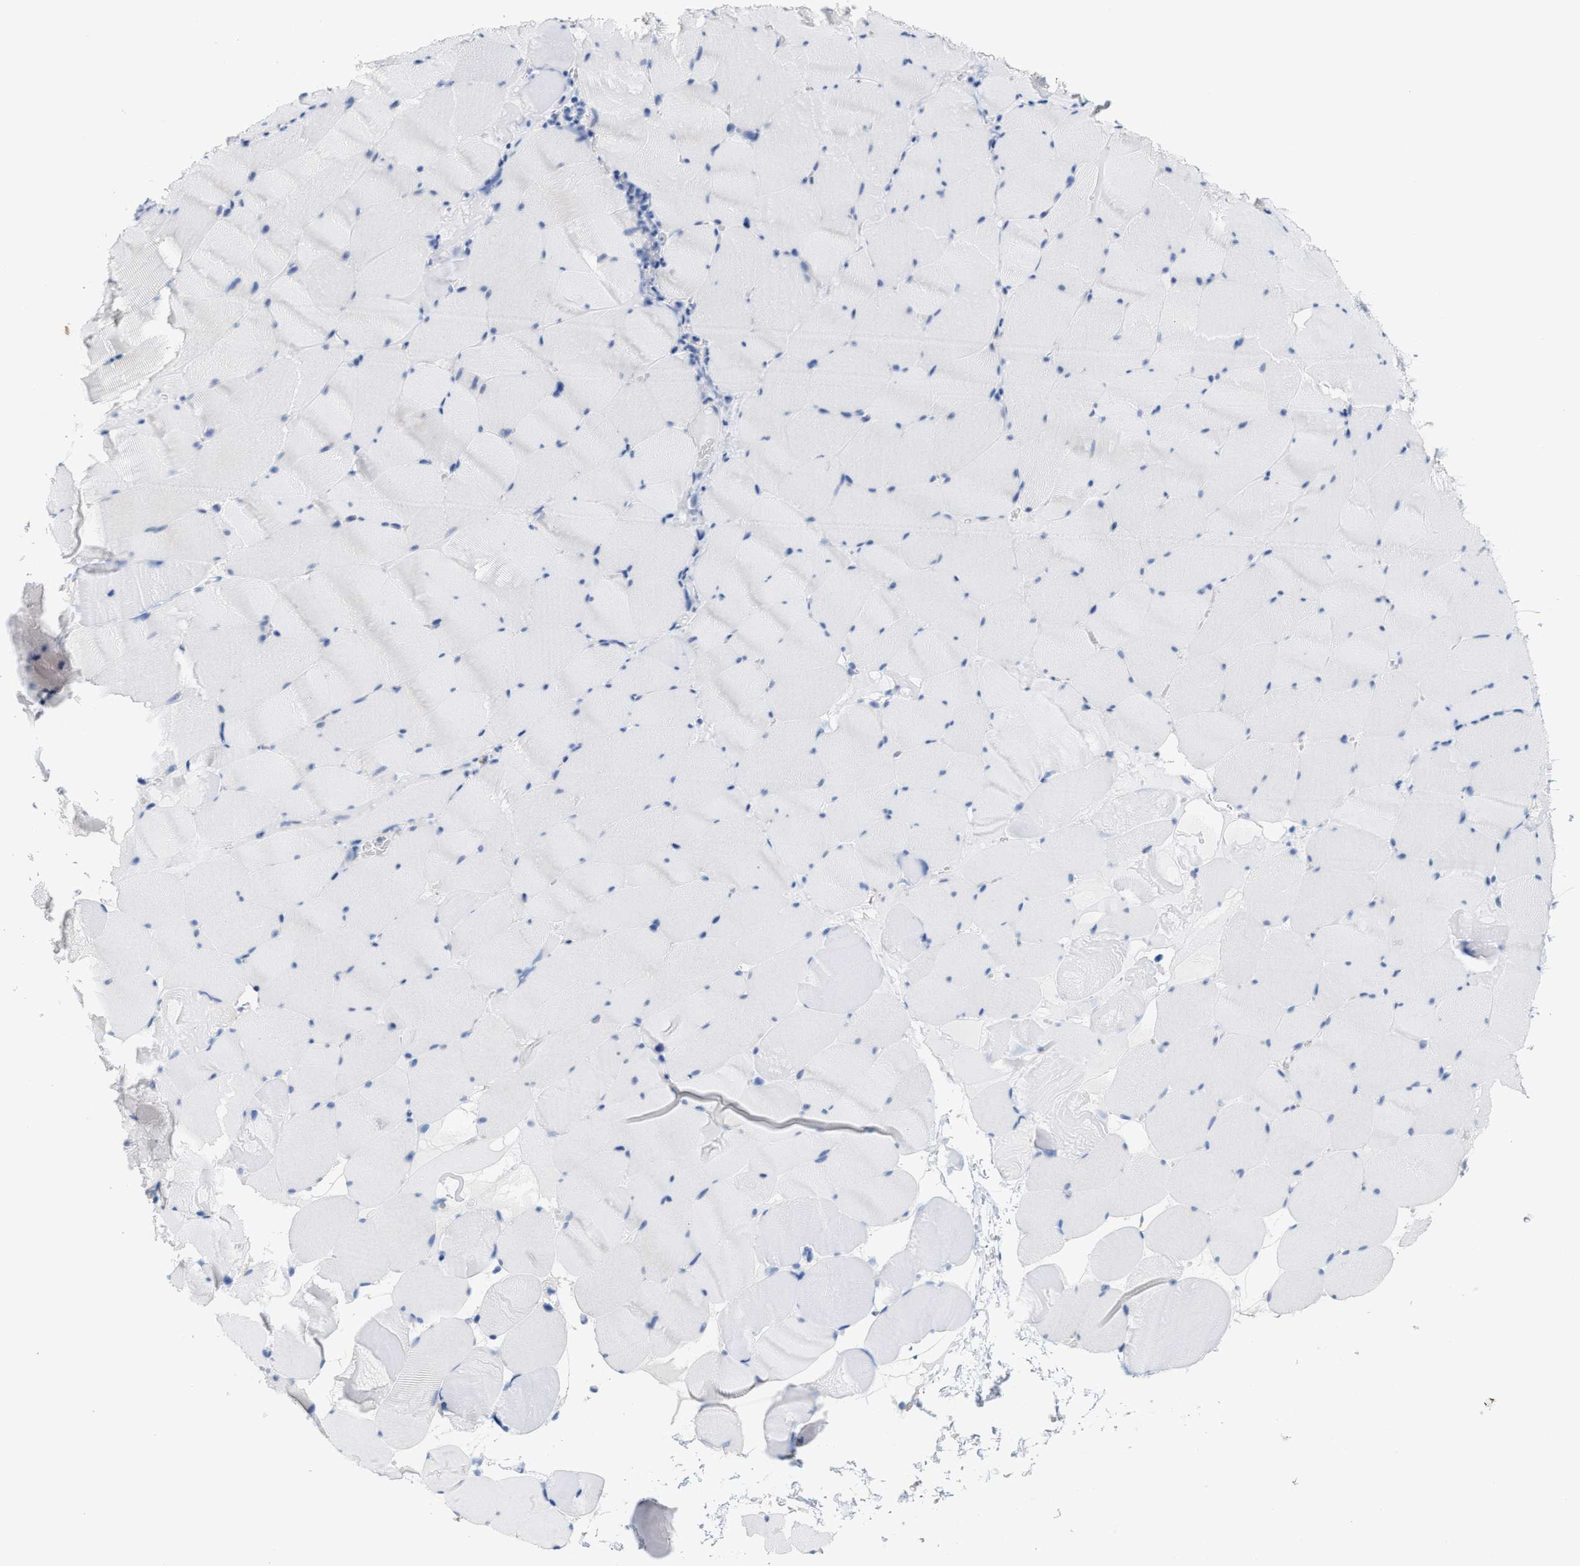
{"staining": {"intensity": "negative", "quantity": "none", "location": "none"}, "tissue": "skeletal muscle", "cell_type": "Myocytes", "image_type": "normal", "snomed": [{"axis": "morphology", "description": "Normal tissue, NOS"}, {"axis": "topography", "description": "Skeletal muscle"}], "caption": "Immunohistochemical staining of benign skeletal muscle reveals no significant staining in myocytes. Nuclei are stained in blue.", "gene": "RYR2", "patient": {"sex": "male", "age": 62}}